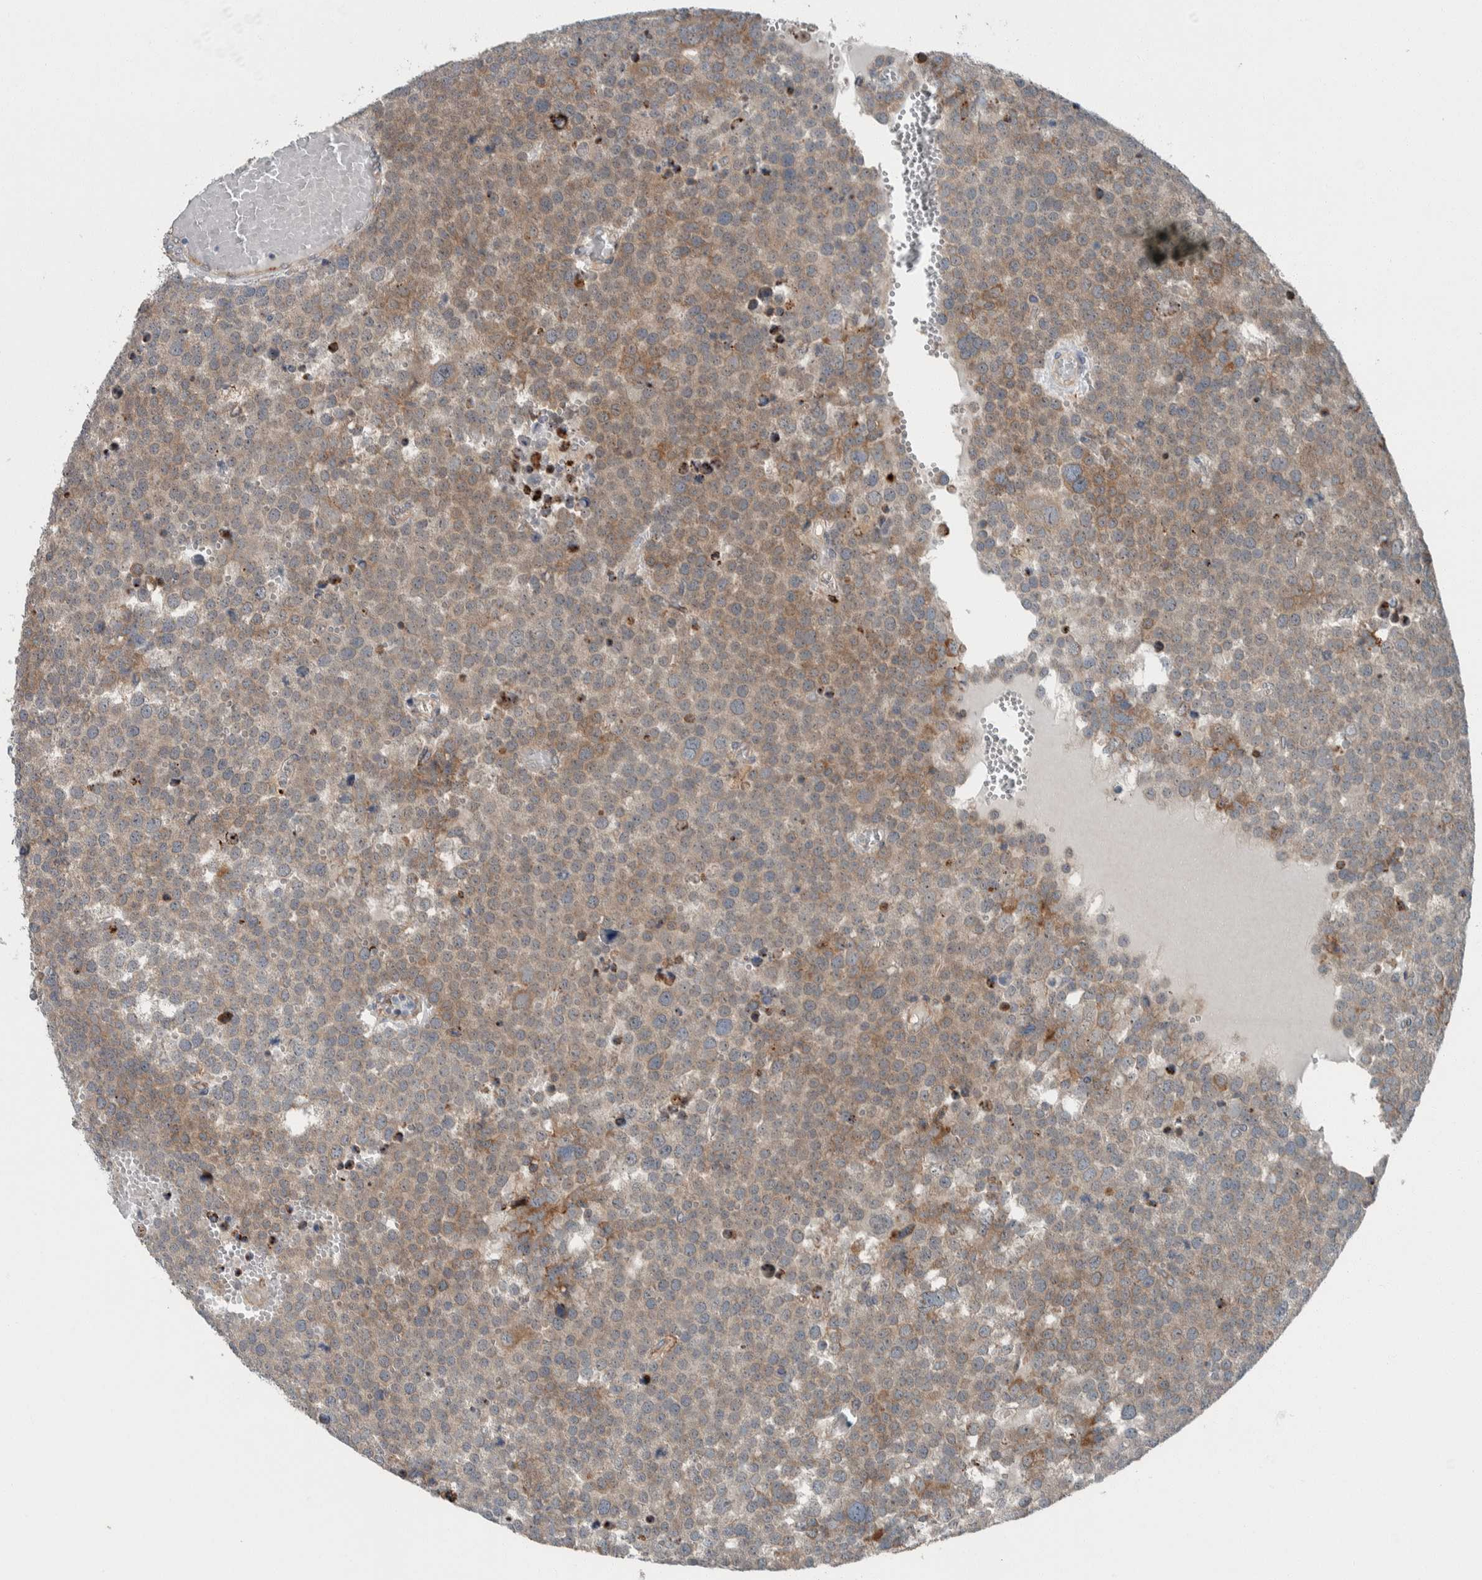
{"staining": {"intensity": "moderate", "quantity": "<25%", "location": "cytoplasmic/membranous"}, "tissue": "testis cancer", "cell_type": "Tumor cells", "image_type": "cancer", "snomed": [{"axis": "morphology", "description": "Seminoma, NOS"}, {"axis": "topography", "description": "Testis"}], "caption": "Testis seminoma stained with a protein marker demonstrates moderate staining in tumor cells.", "gene": "USP25", "patient": {"sex": "male", "age": 71}}